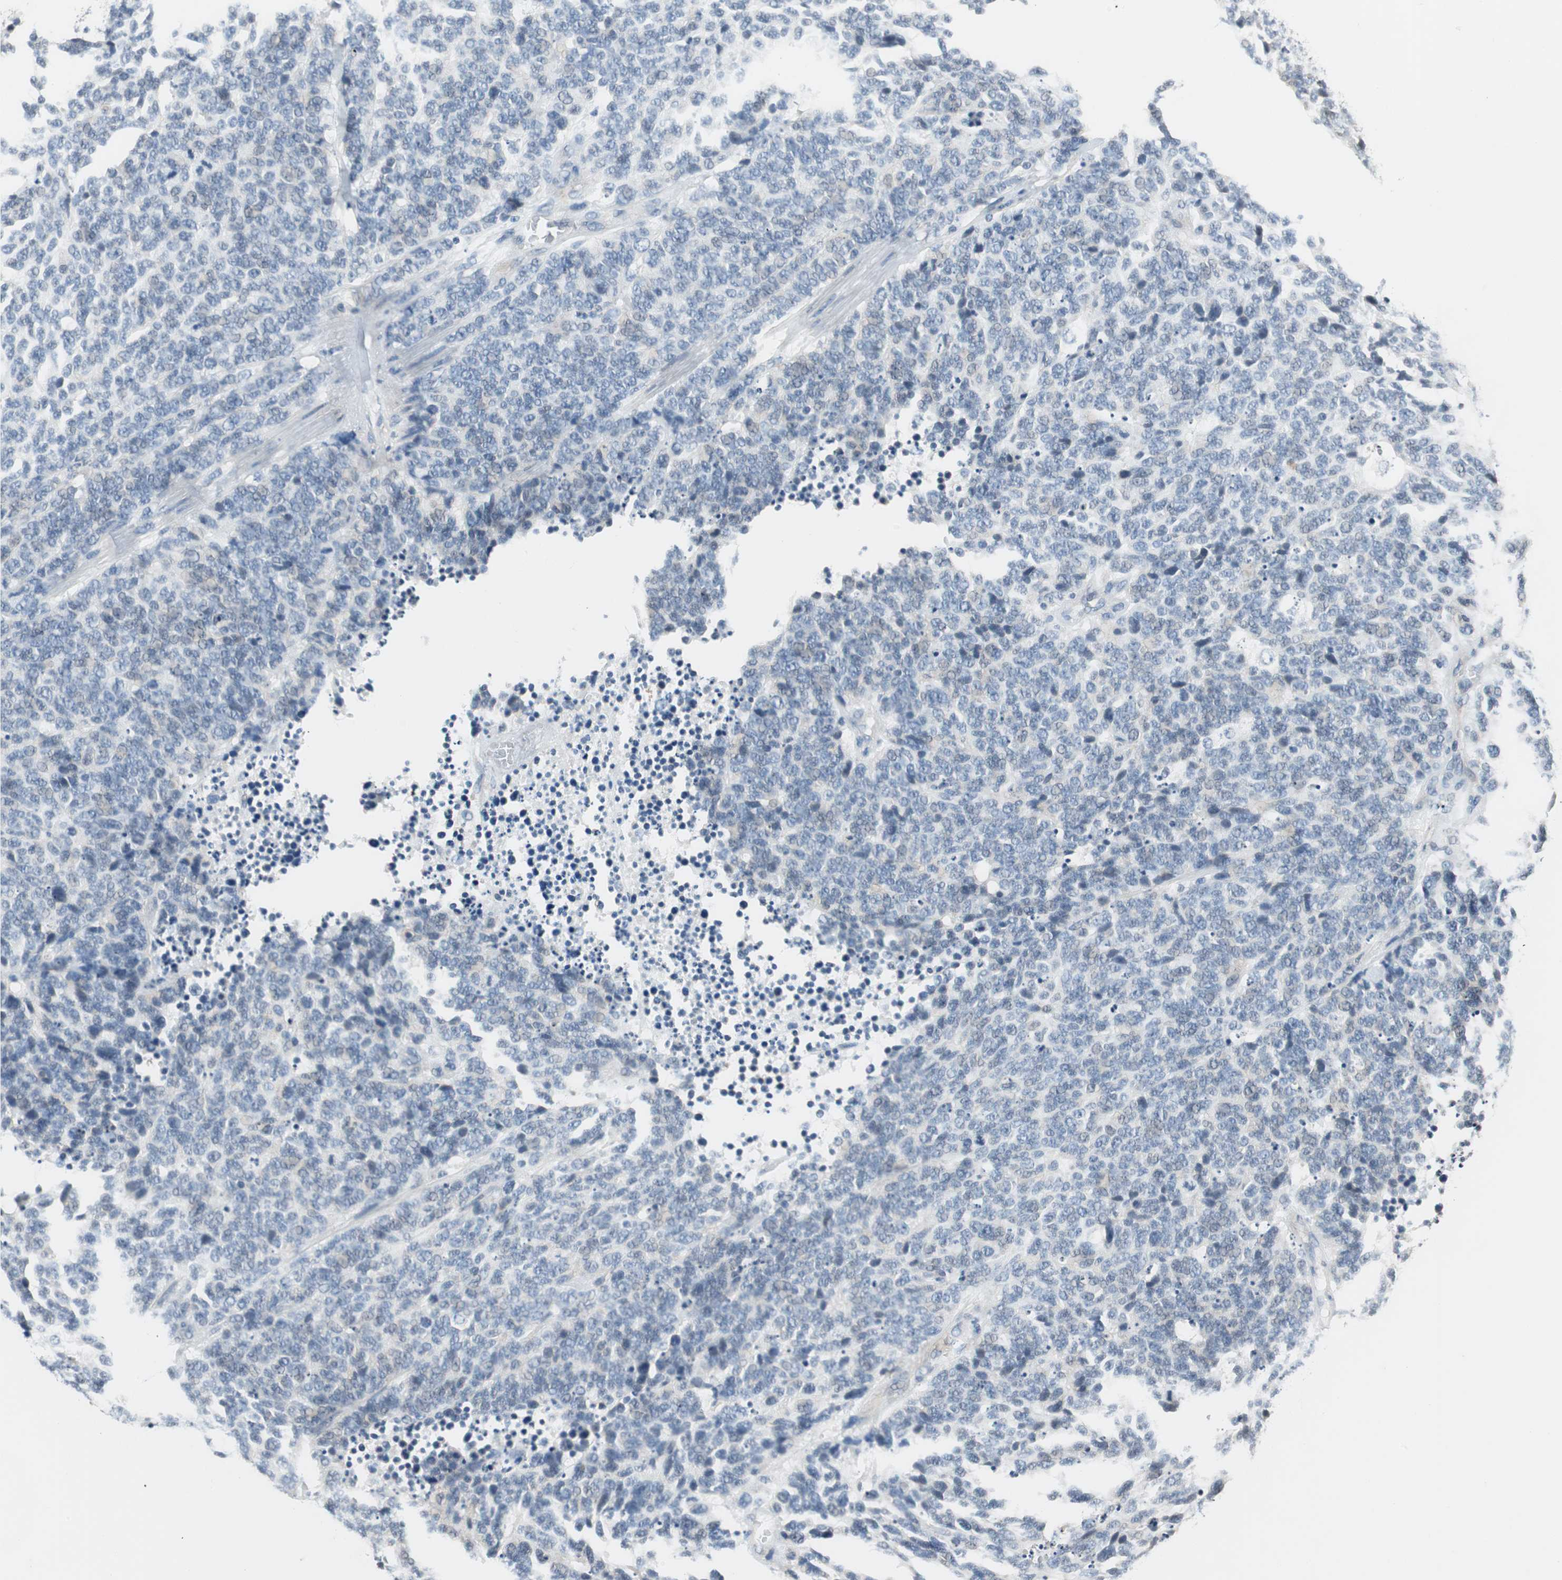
{"staining": {"intensity": "negative", "quantity": "none", "location": "none"}, "tissue": "lung cancer", "cell_type": "Tumor cells", "image_type": "cancer", "snomed": [{"axis": "morphology", "description": "Neoplasm, malignant, NOS"}, {"axis": "topography", "description": "Lung"}], "caption": "Immunohistochemistry histopathology image of neoplastic tissue: lung malignant neoplasm stained with DAB reveals no significant protein staining in tumor cells.", "gene": "PI4KB", "patient": {"sex": "female", "age": 58}}